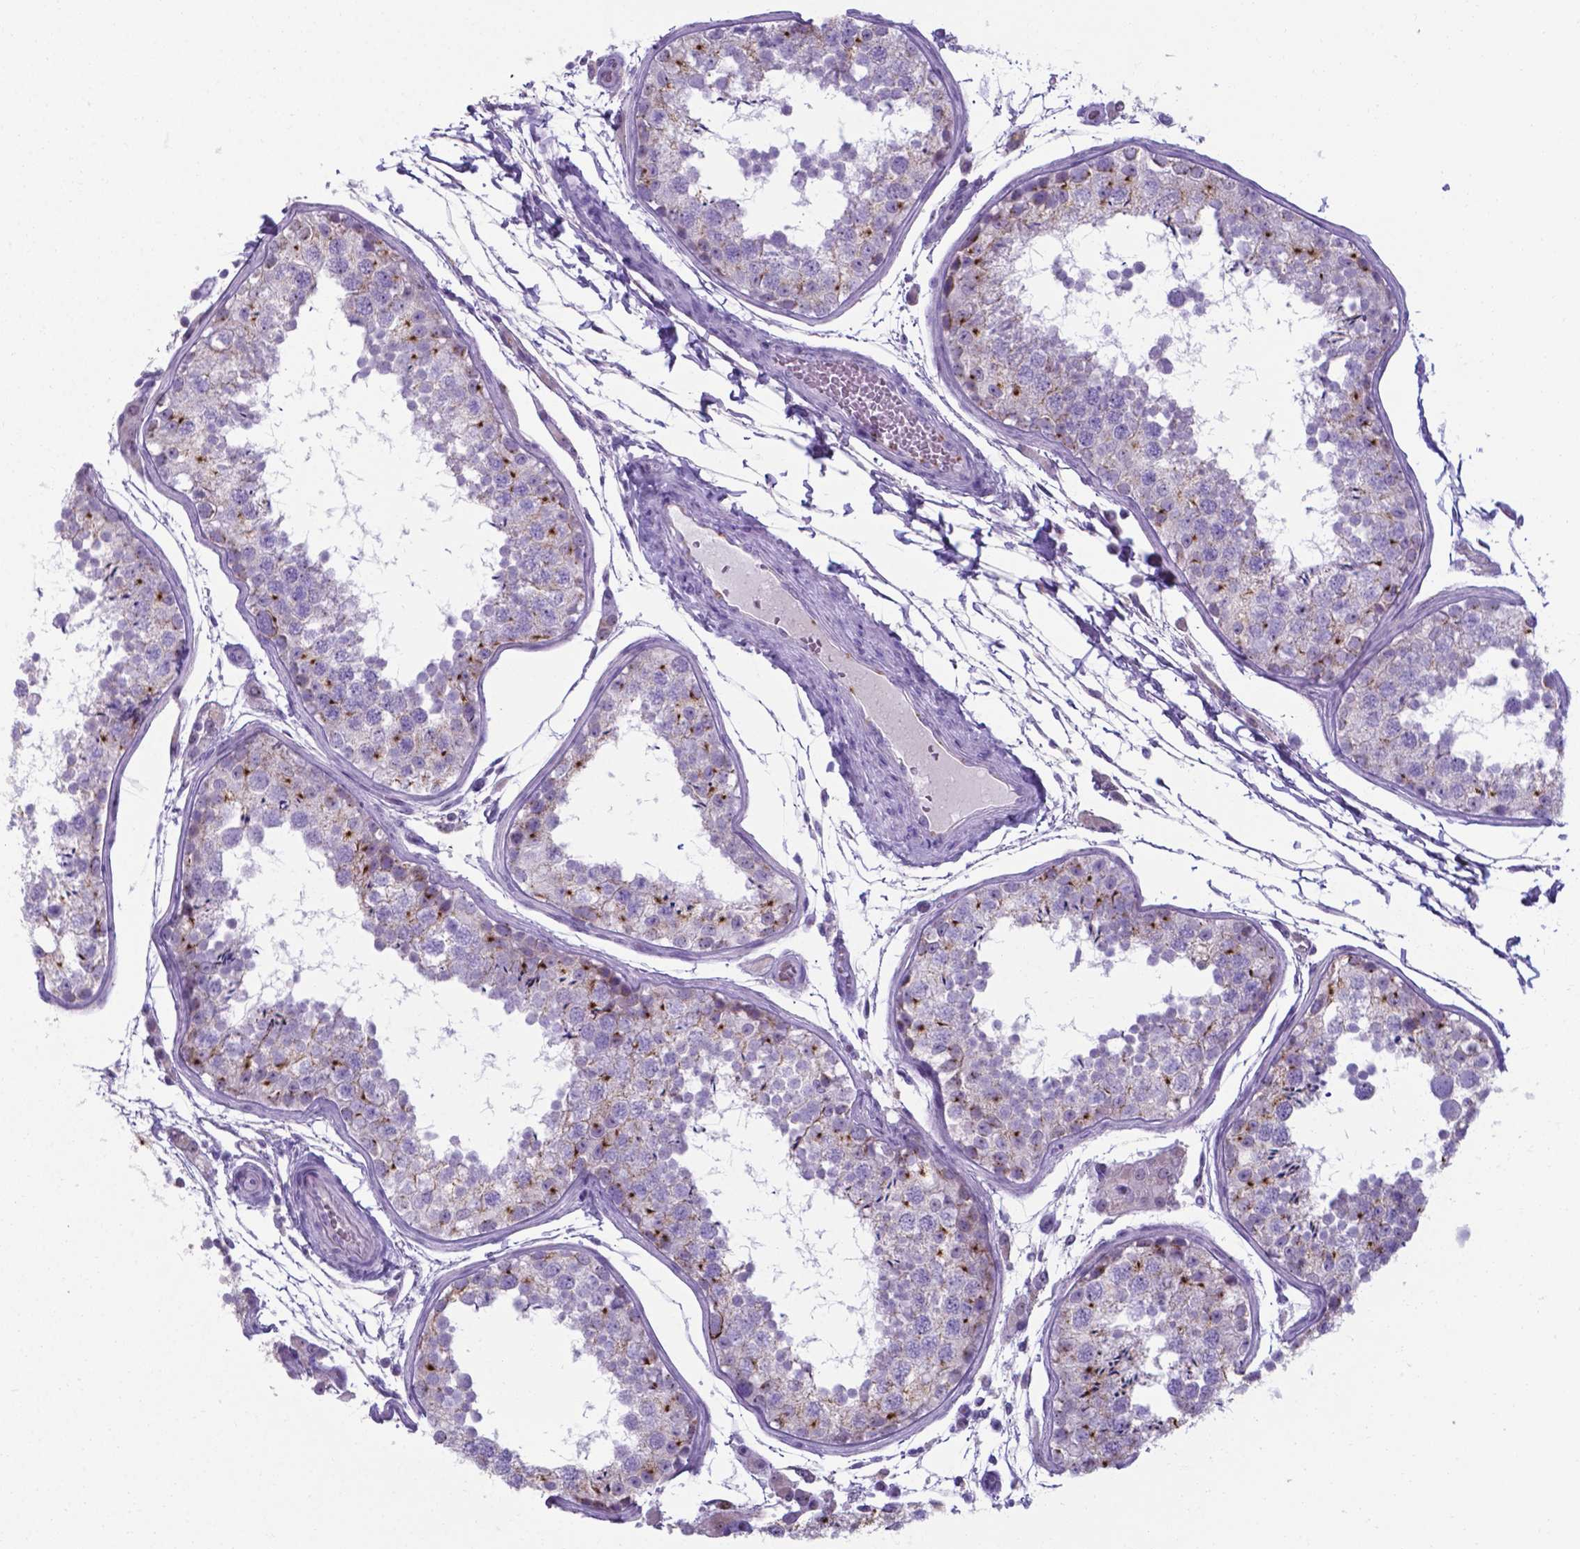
{"staining": {"intensity": "negative", "quantity": "none", "location": "none"}, "tissue": "testis", "cell_type": "Cells in seminiferous ducts", "image_type": "normal", "snomed": [{"axis": "morphology", "description": "Normal tissue, NOS"}, {"axis": "topography", "description": "Testis"}], "caption": "The image demonstrates no staining of cells in seminiferous ducts in unremarkable testis.", "gene": "AP5B1", "patient": {"sex": "male", "age": 29}}